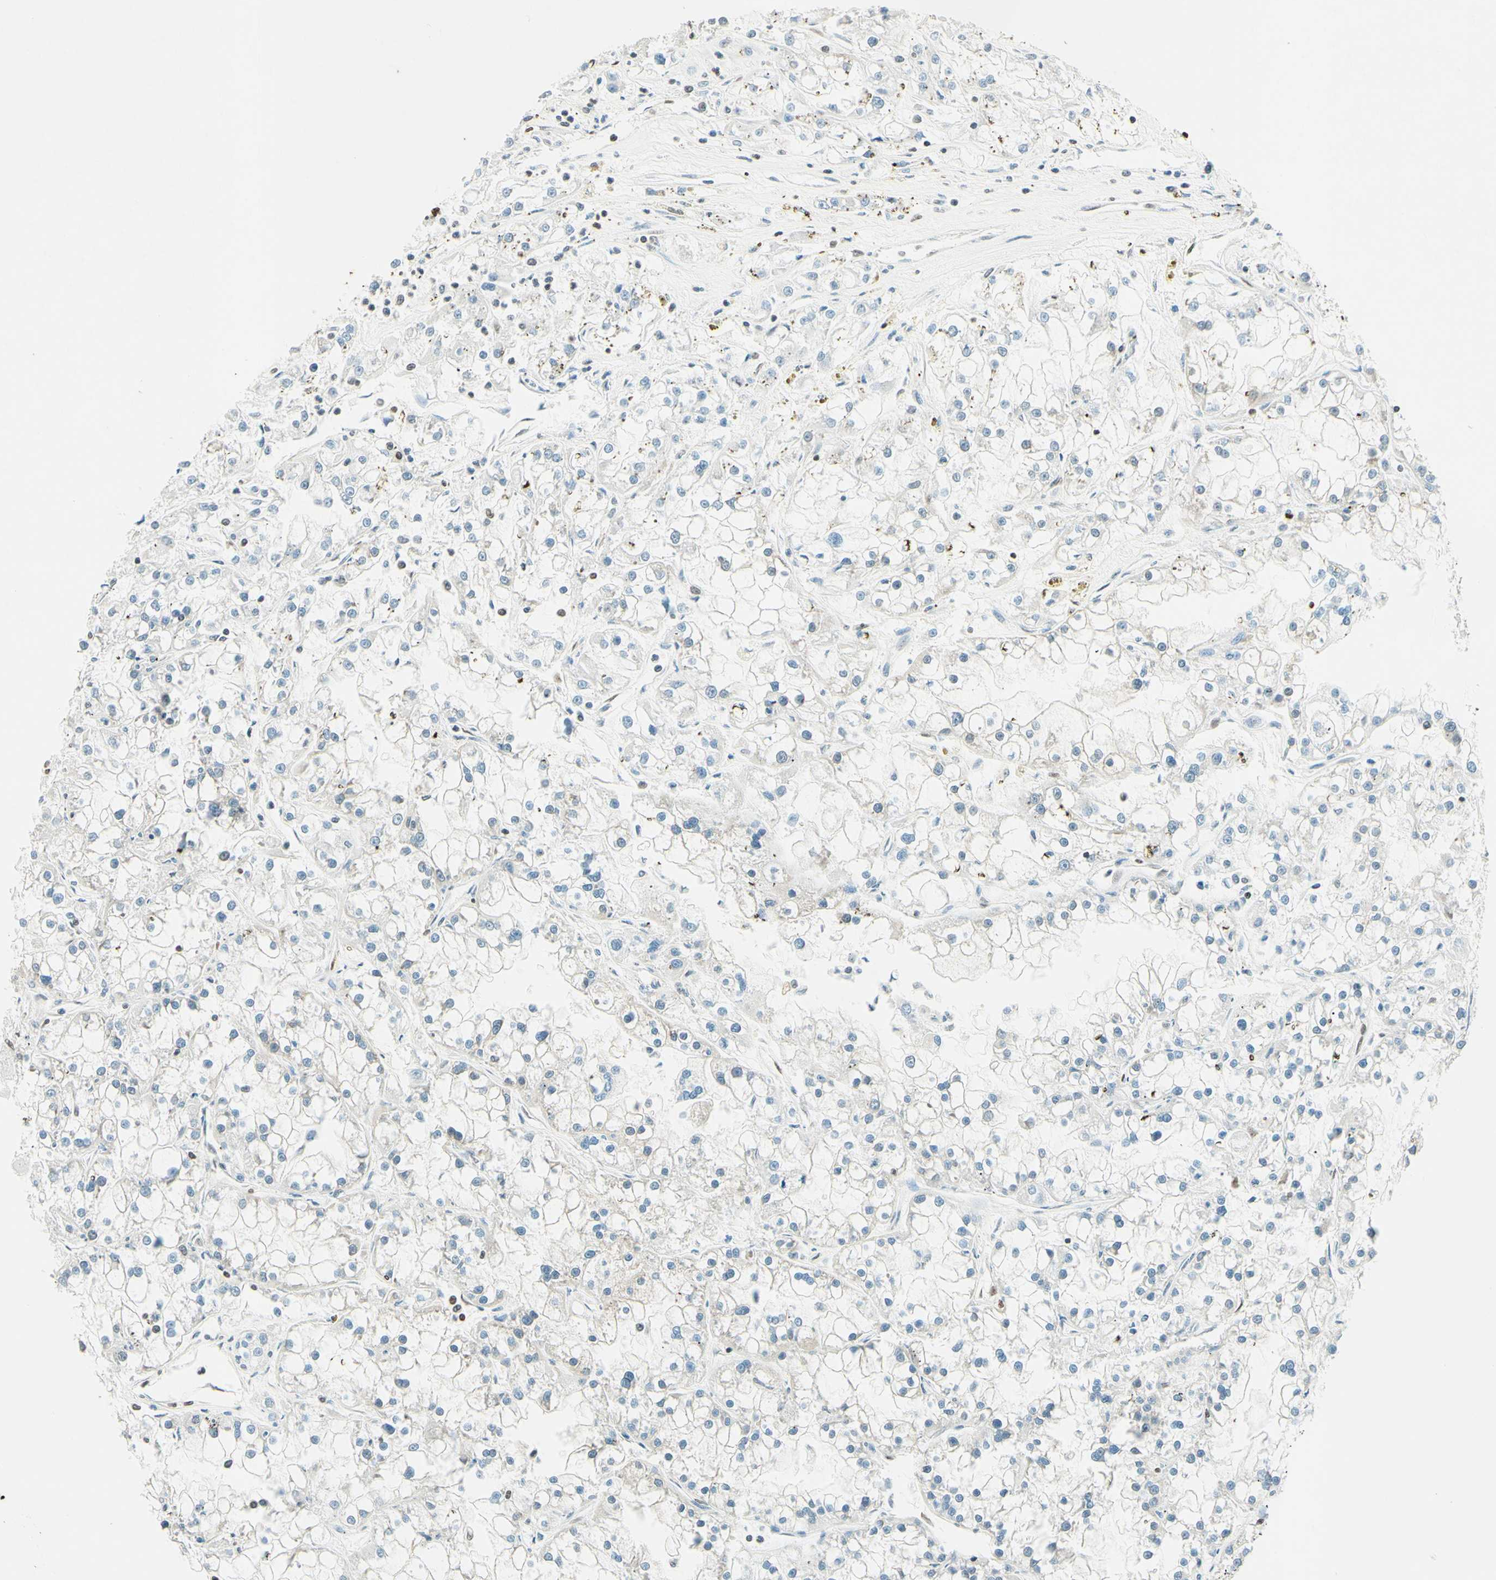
{"staining": {"intensity": "weak", "quantity": "<25%", "location": "nuclear"}, "tissue": "renal cancer", "cell_type": "Tumor cells", "image_type": "cancer", "snomed": [{"axis": "morphology", "description": "Adenocarcinoma, NOS"}, {"axis": "topography", "description": "Kidney"}], "caption": "Immunohistochemical staining of human renal cancer (adenocarcinoma) shows no significant positivity in tumor cells.", "gene": "MSH2", "patient": {"sex": "female", "age": 52}}